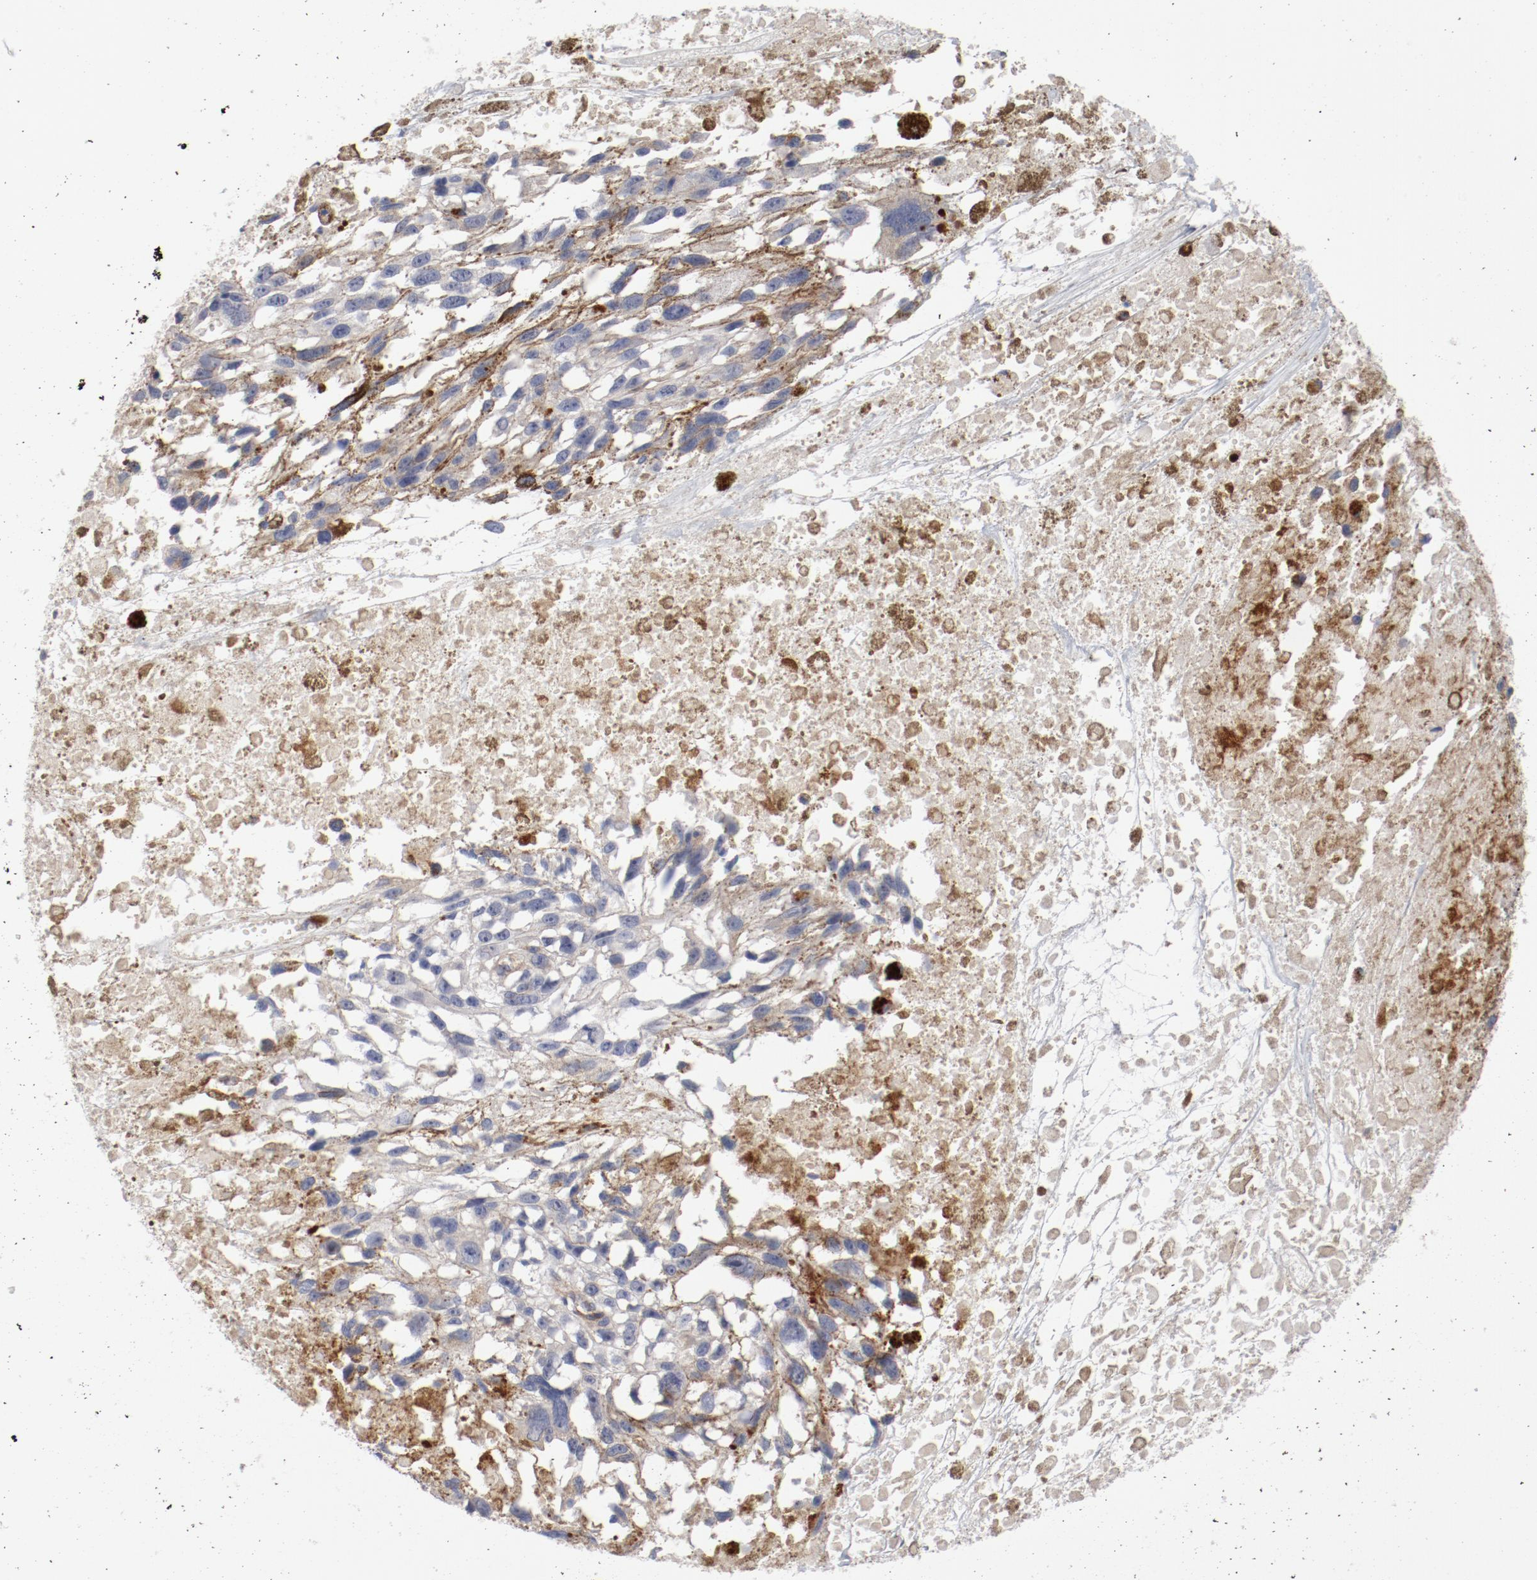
{"staining": {"intensity": "negative", "quantity": "none", "location": "none"}, "tissue": "melanoma", "cell_type": "Tumor cells", "image_type": "cancer", "snomed": [{"axis": "morphology", "description": "Malignant melanoma, Metastatic site"}, {"axis": "topography", "description": "Lymph node"}], "caption": "This is an immunohistochemistry micrograph of malignant melanoma (metastatic site). There is no staining in tumor cells.", "gene": "CBL", "patient": {"sex": "male", "age": 59}}